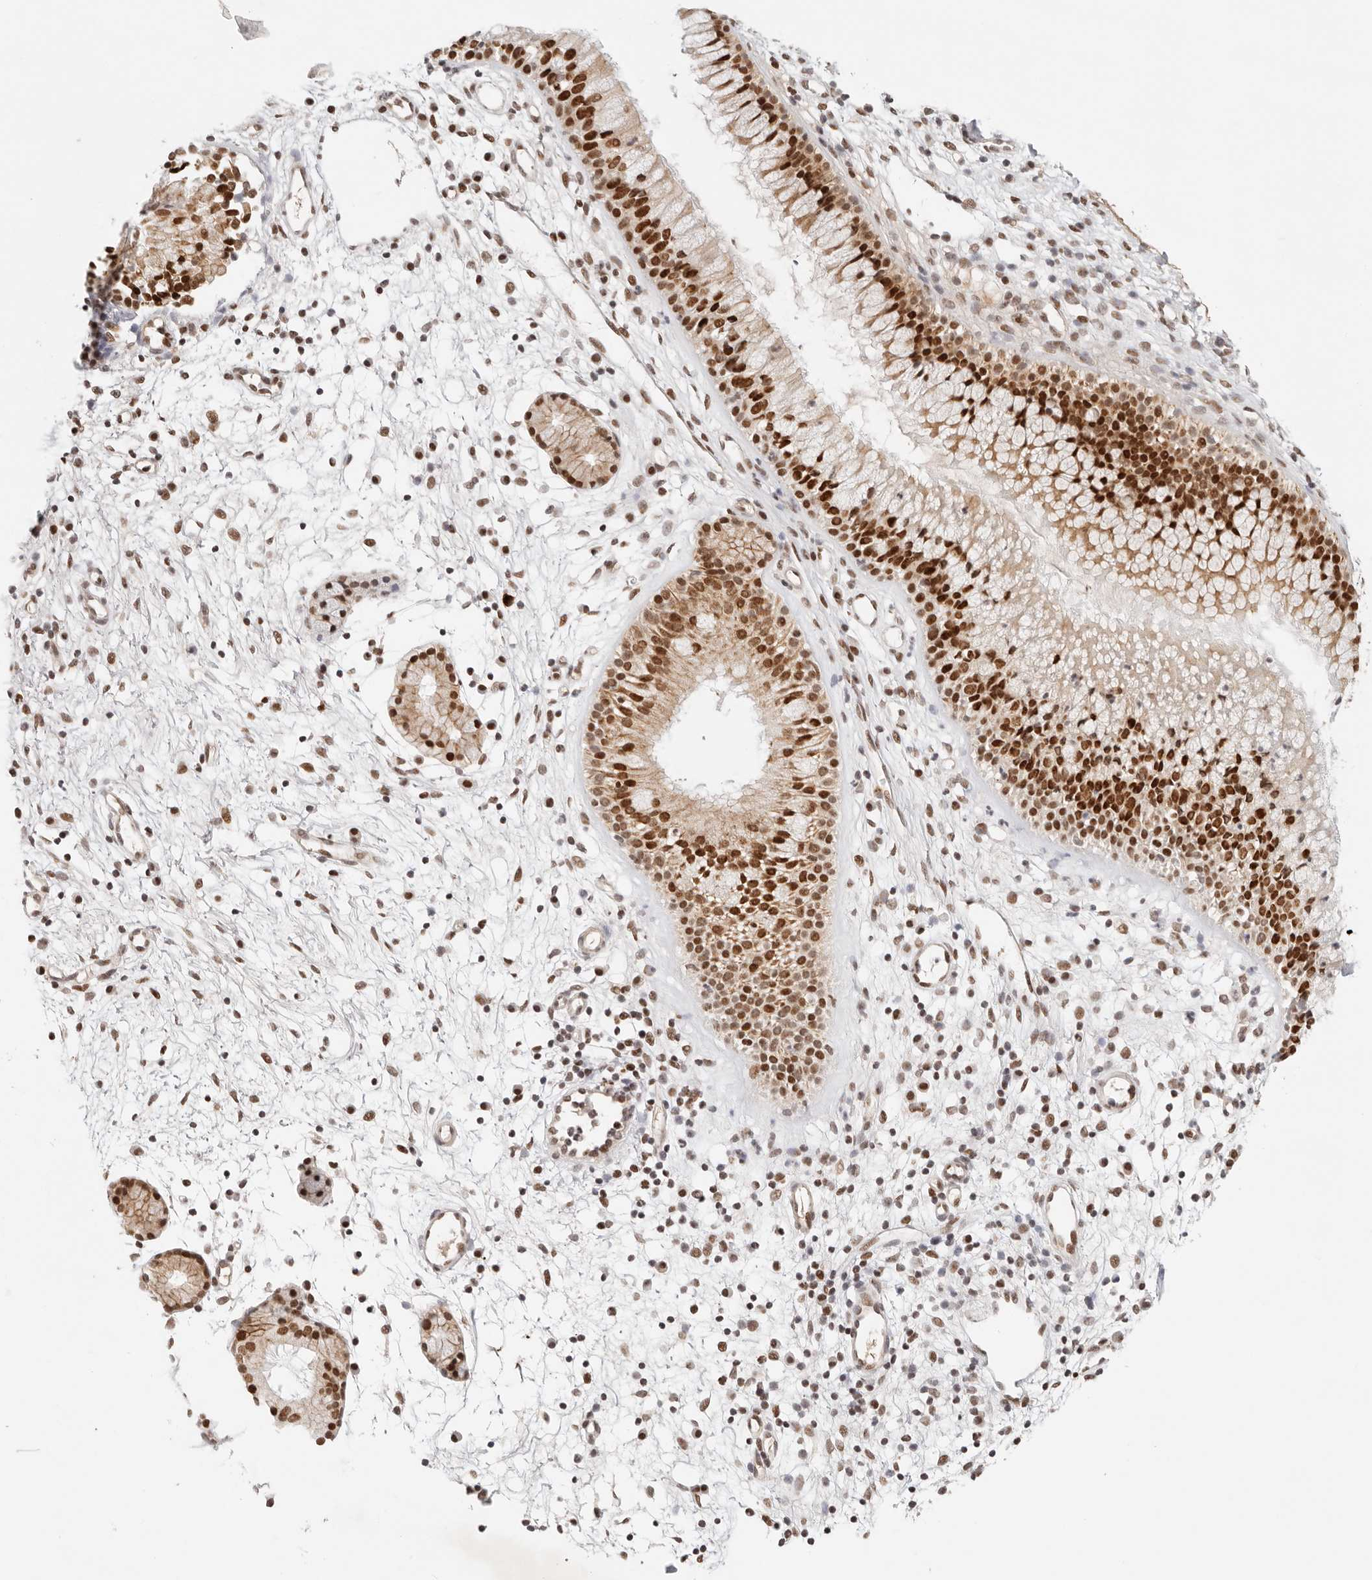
{"staining": {"intensity": "strong", "quantity": ">75%", "location": "nuclear"}, "tissue": "nasopharynx", "cell_type": "Respiratory epithelial cells", "image_type": "normal", "snomed": [{"axis": "morphology", "description": "Normal tissue, NOS"}, {"axis": "topography", "description": "Nasopharynx"}], "caption": "Immunohistochemistry (IHC) micrograph of normal nasopharynx: nasopharynx stained using immunohistochemistry (IHC) displays high levels of strong protein expression localized specifically in the nuclear of respiratory epithelial cells, appearing as a nuclear brown color.", "gene": "HOXC5", "patient": {"sex": "male", "age": 21}}